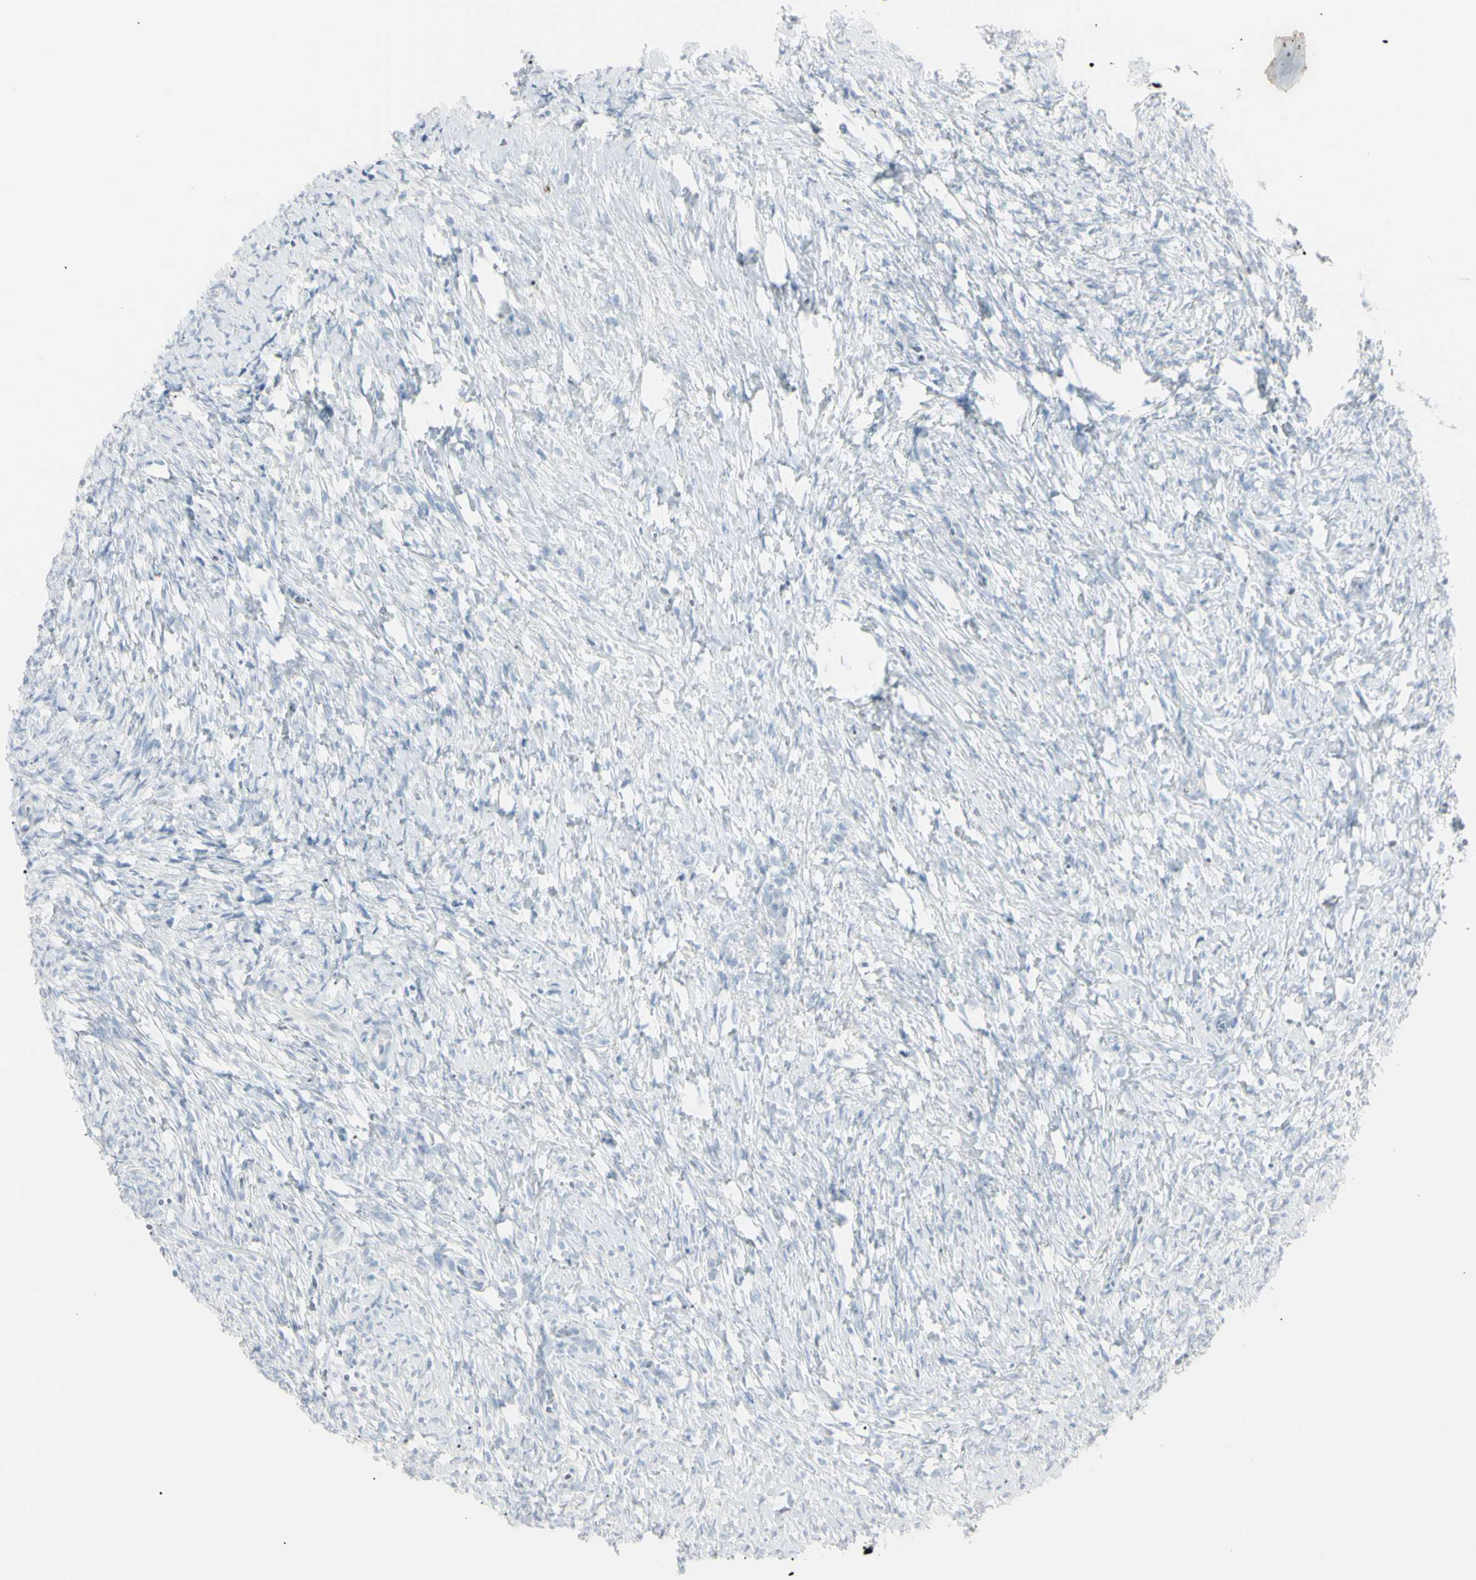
{"staining": {"intensity": "negative", "quantity": "none", "location": "none"}, "tissue": "ovary", "cell_type": "Ovarian stroma cells", "image_type": "normal", "snomed": [{"axis": "morphology", "description": "Normal tissue, NOS"}, {"axis": "topography", "description": "Ovary"}], "caption": "This is a histopathology image of IHC staining of unremarkable ovary, which shows no positivity in ovarian stroma cells.", "gene": "PIP", "patient": {"sex": "female", "age": 35}}